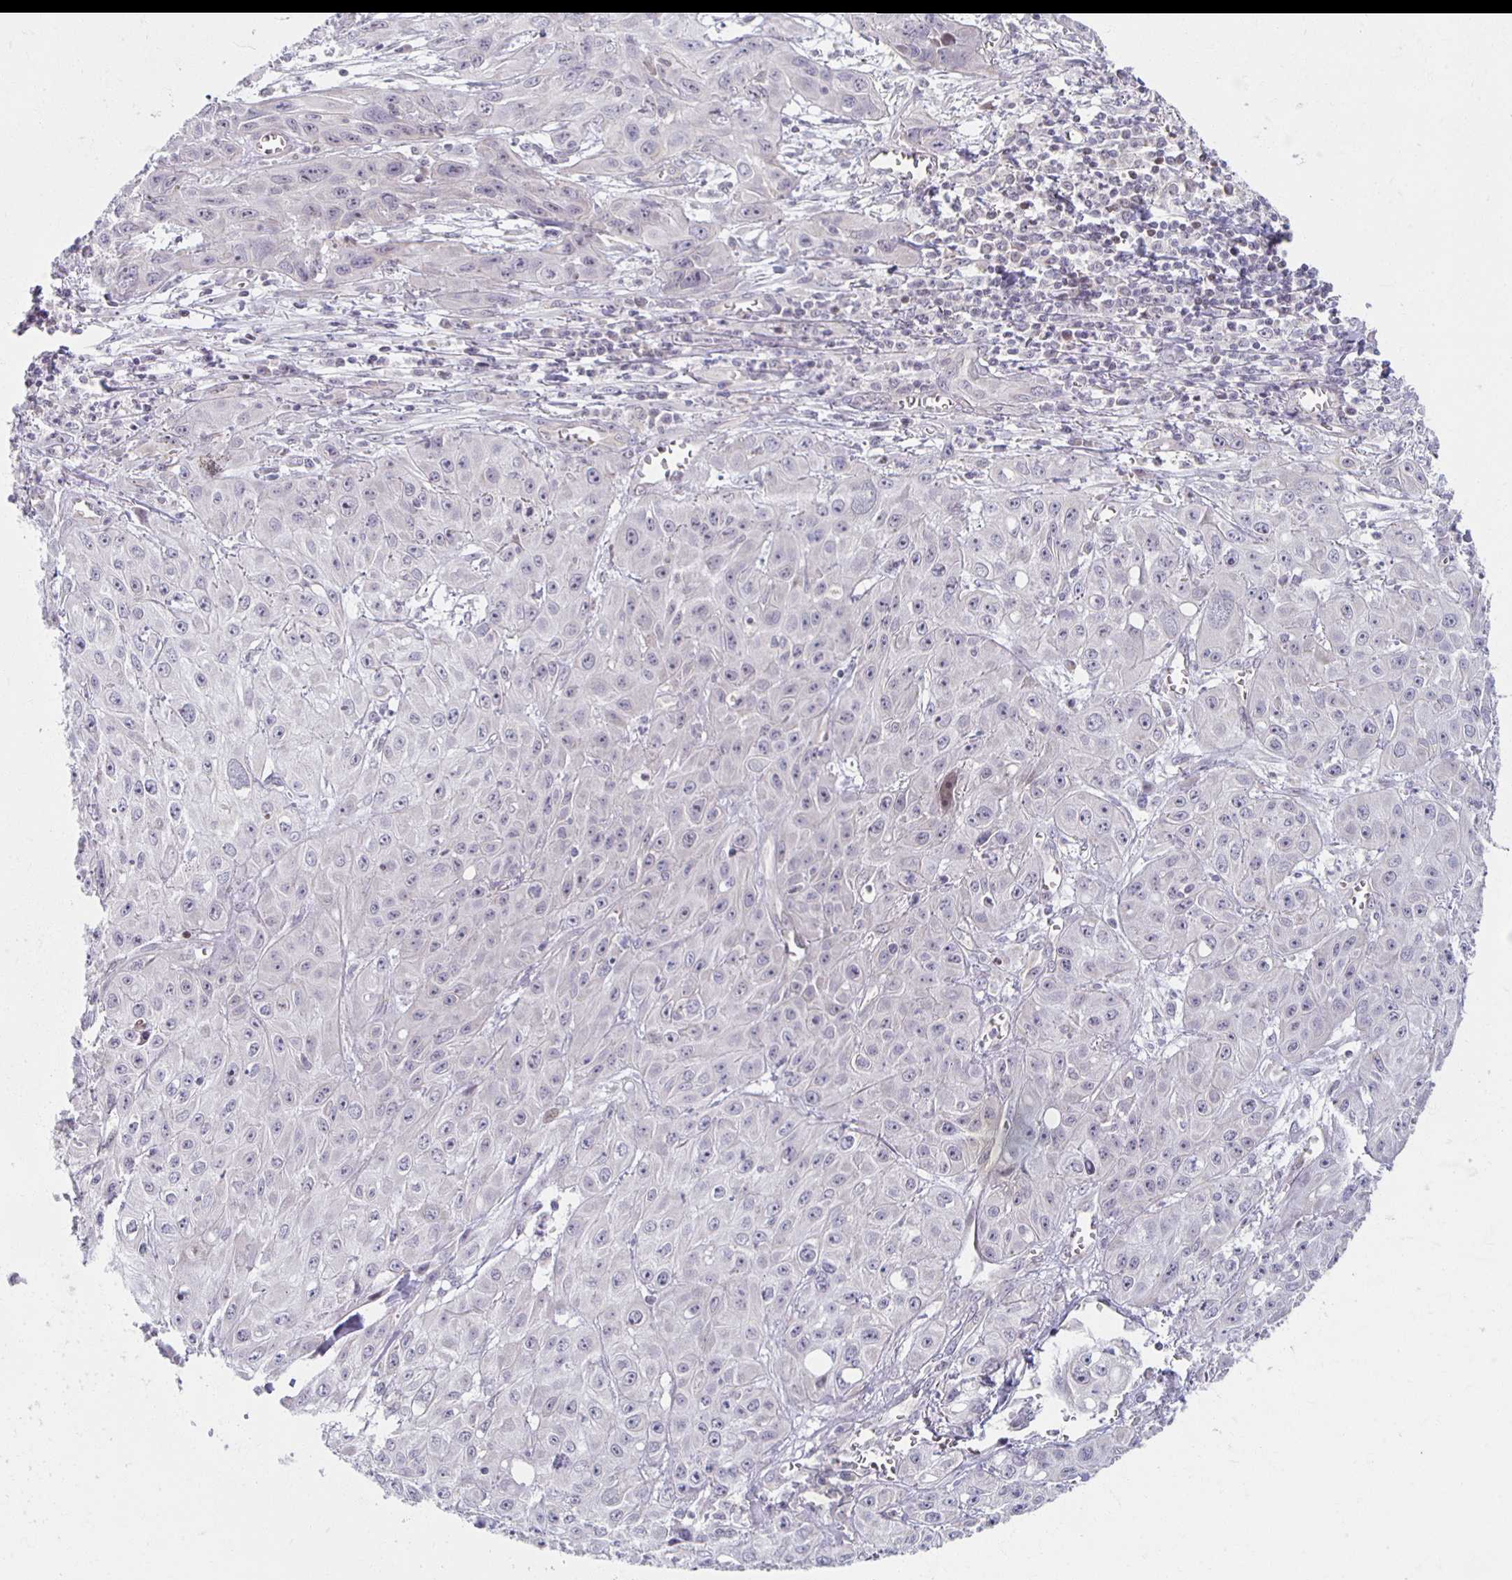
{"staining": {"intensity": "negative", "quantity": "none", "location": "none"}, "tissue": "skin cancer", "cell_type": "Tumor cells", "image_type": "cancer", "snomed": [{"axis": "morphology", "description": "Squamous cell carcinoma, NOS"}, {"axis": "topography", "description": "Skin"}, {"axis": "topography", "description": "Vulva"}], "caption": "Squamous cell carcinoma (skin) stained for a protein using IHC displays no positivity tumor cells.", "gene": "HCFC1R1", "patient": {"sex": "female", "age": 71}}